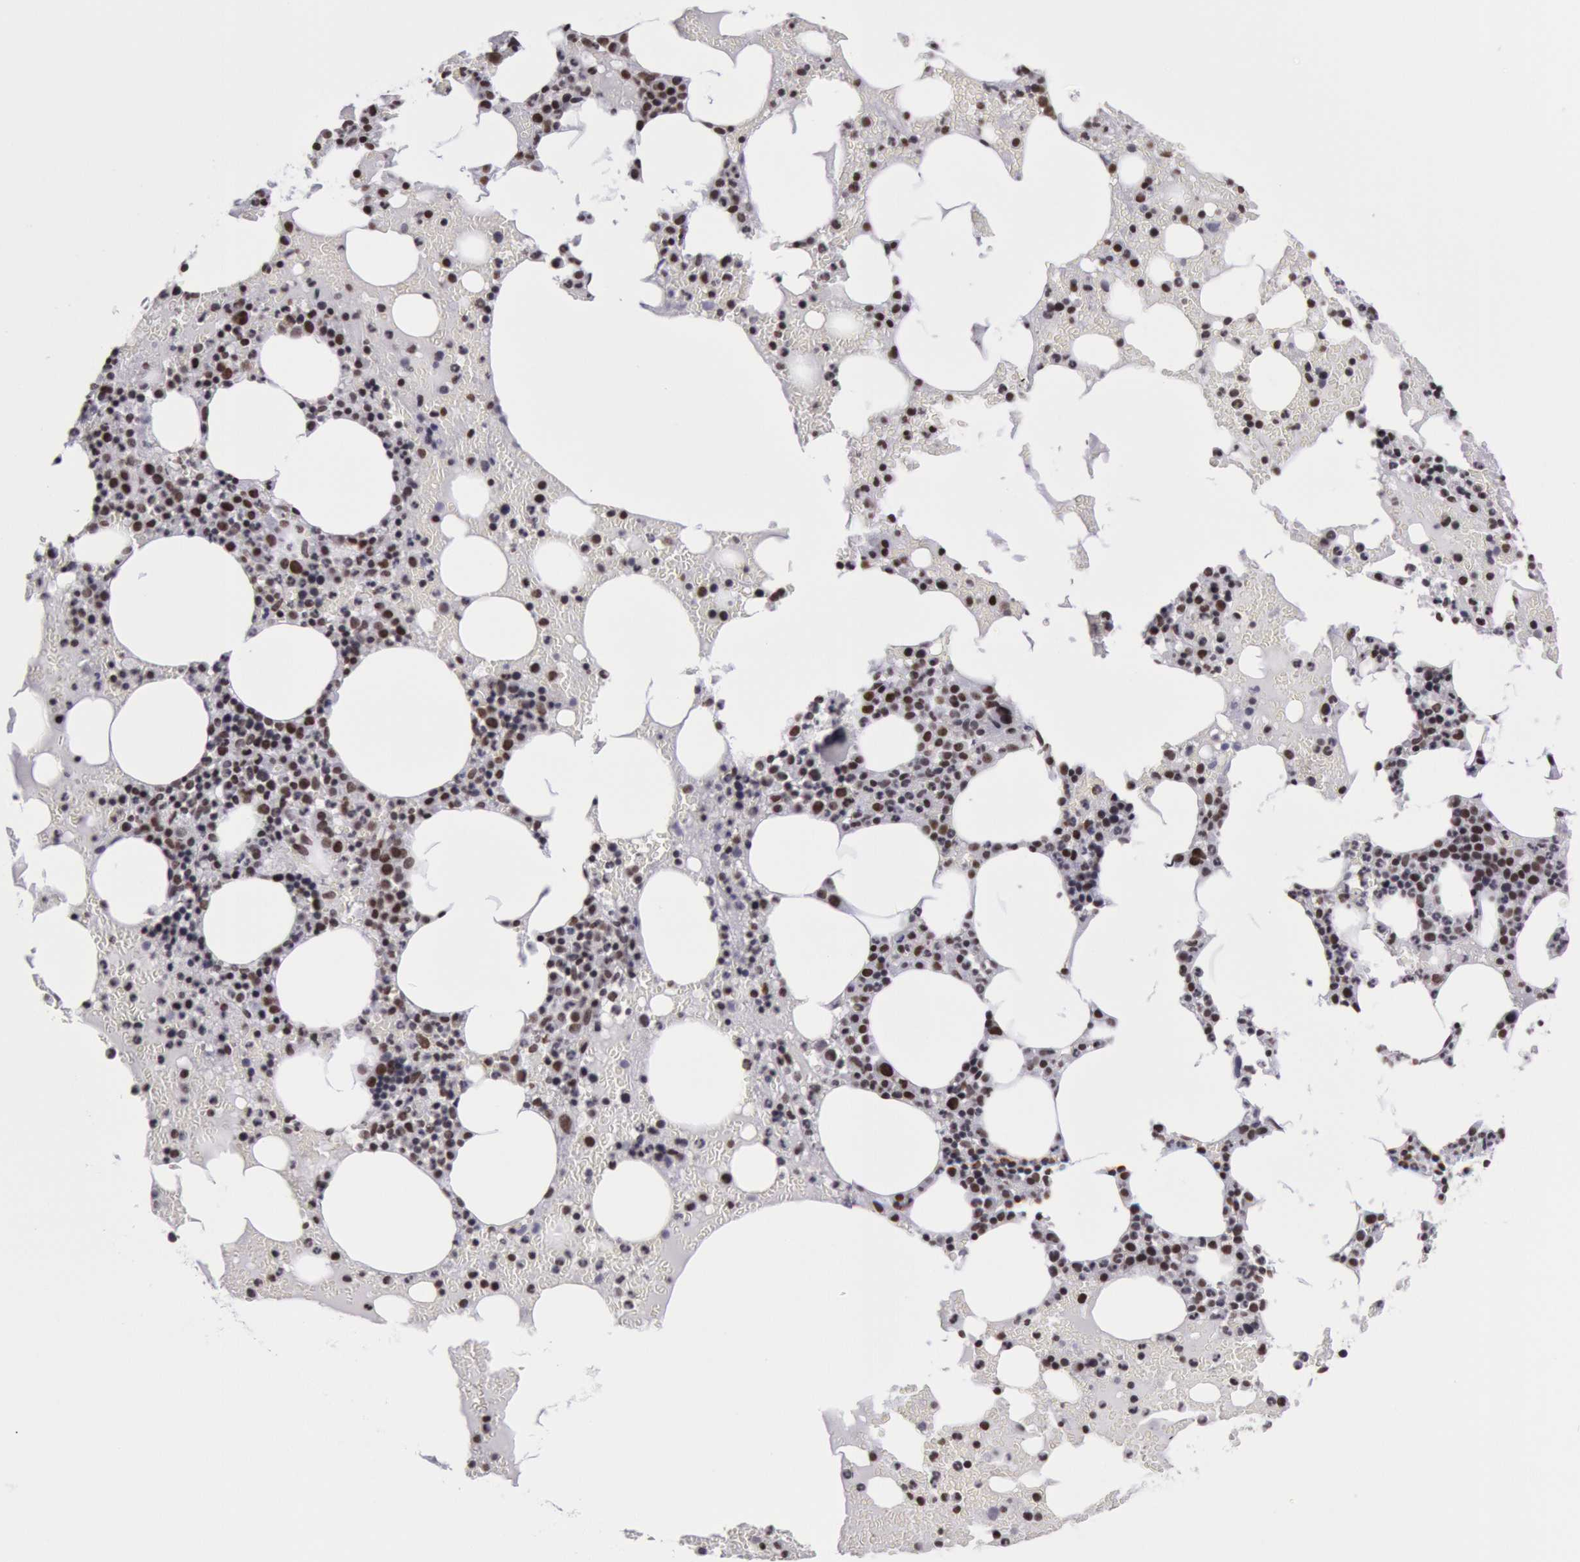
{"staining": {"intensity": "strong", "quantity": "25%-75%", "location": "nuclear"}, "tissue": "bone marrow", "cell_type": "Hematopoietic cells", "image_type": "normal", "snomed": [{"axis": "morphology", "description": "Normal tissue, NOS"}, {"axis": "topography", "description": "Bone marrow"}], "caption": "High-magnification brightfield microscopy of normal bone marrow stained with DAB (brown) and counterstained with hematoxylin (blue). hematopoietic cells exhibit strong nuclear staining is seen in about25%-75% of cells.", "gene": "NKAP", "patient": {"sex": "female", "age": 72}}